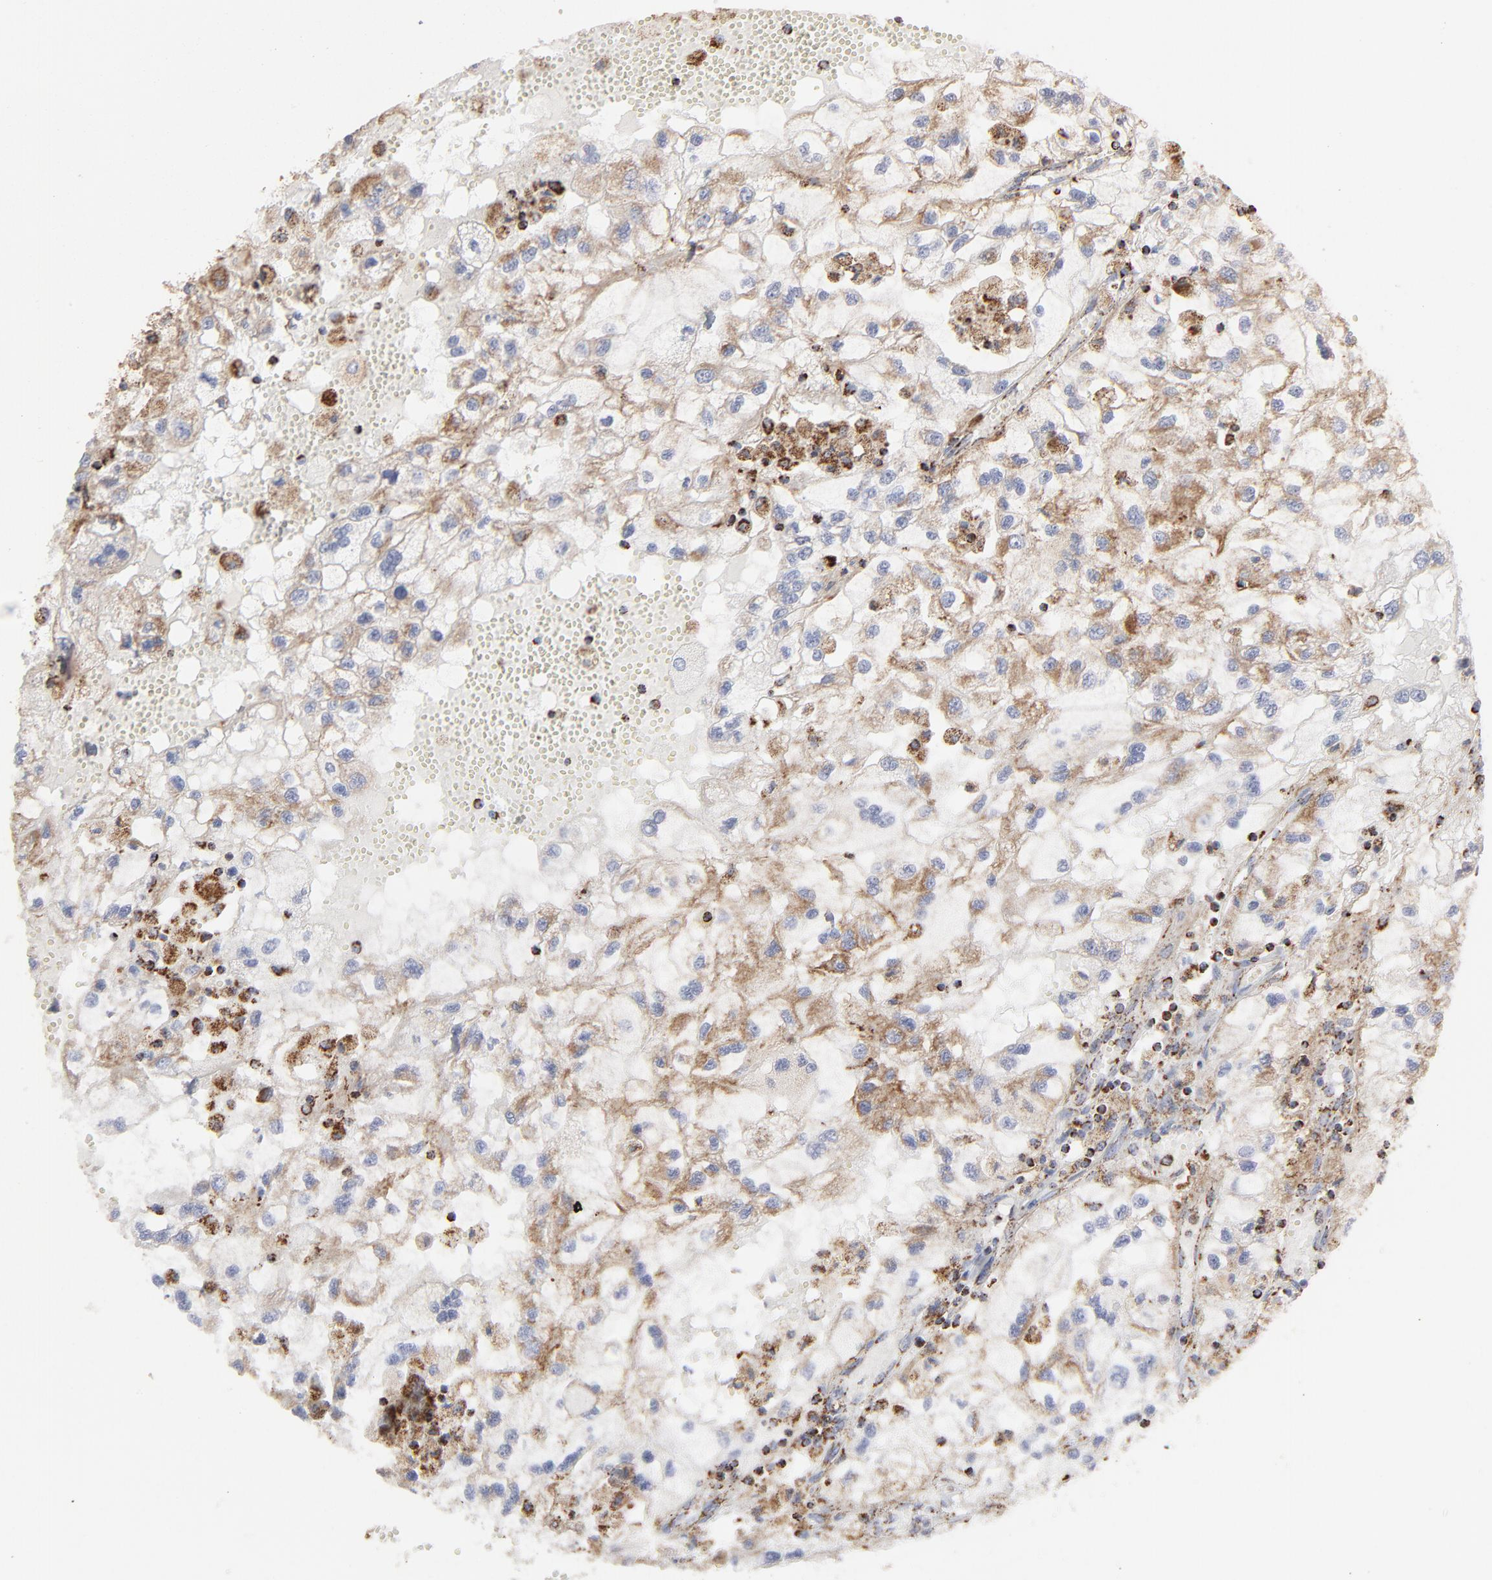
{"staining": {"intensity": "moderate", "quantity": ">75%", "location": "cytoplasmic/membranous"}, "tissue": "renal cancer", "cell_type": "Tumor cells", "image_type": "cancer", "snomed": [{"axis": "morphology", "description": "Normal tissue, NOS"}, {"axis": "morphology", "description": "Adenocarcinoma, NOS"}, {"axis": "topography", "description": "Kidney"}], "caption": "The histopathology image demonstrates staining of adenocarcinoma (renal), revealing moderate cytoplasmic/membranous protein positivity (brown color) within tumor cells.", "gene": "ASB3", "patient": {"sex": "male", "age": 71}}